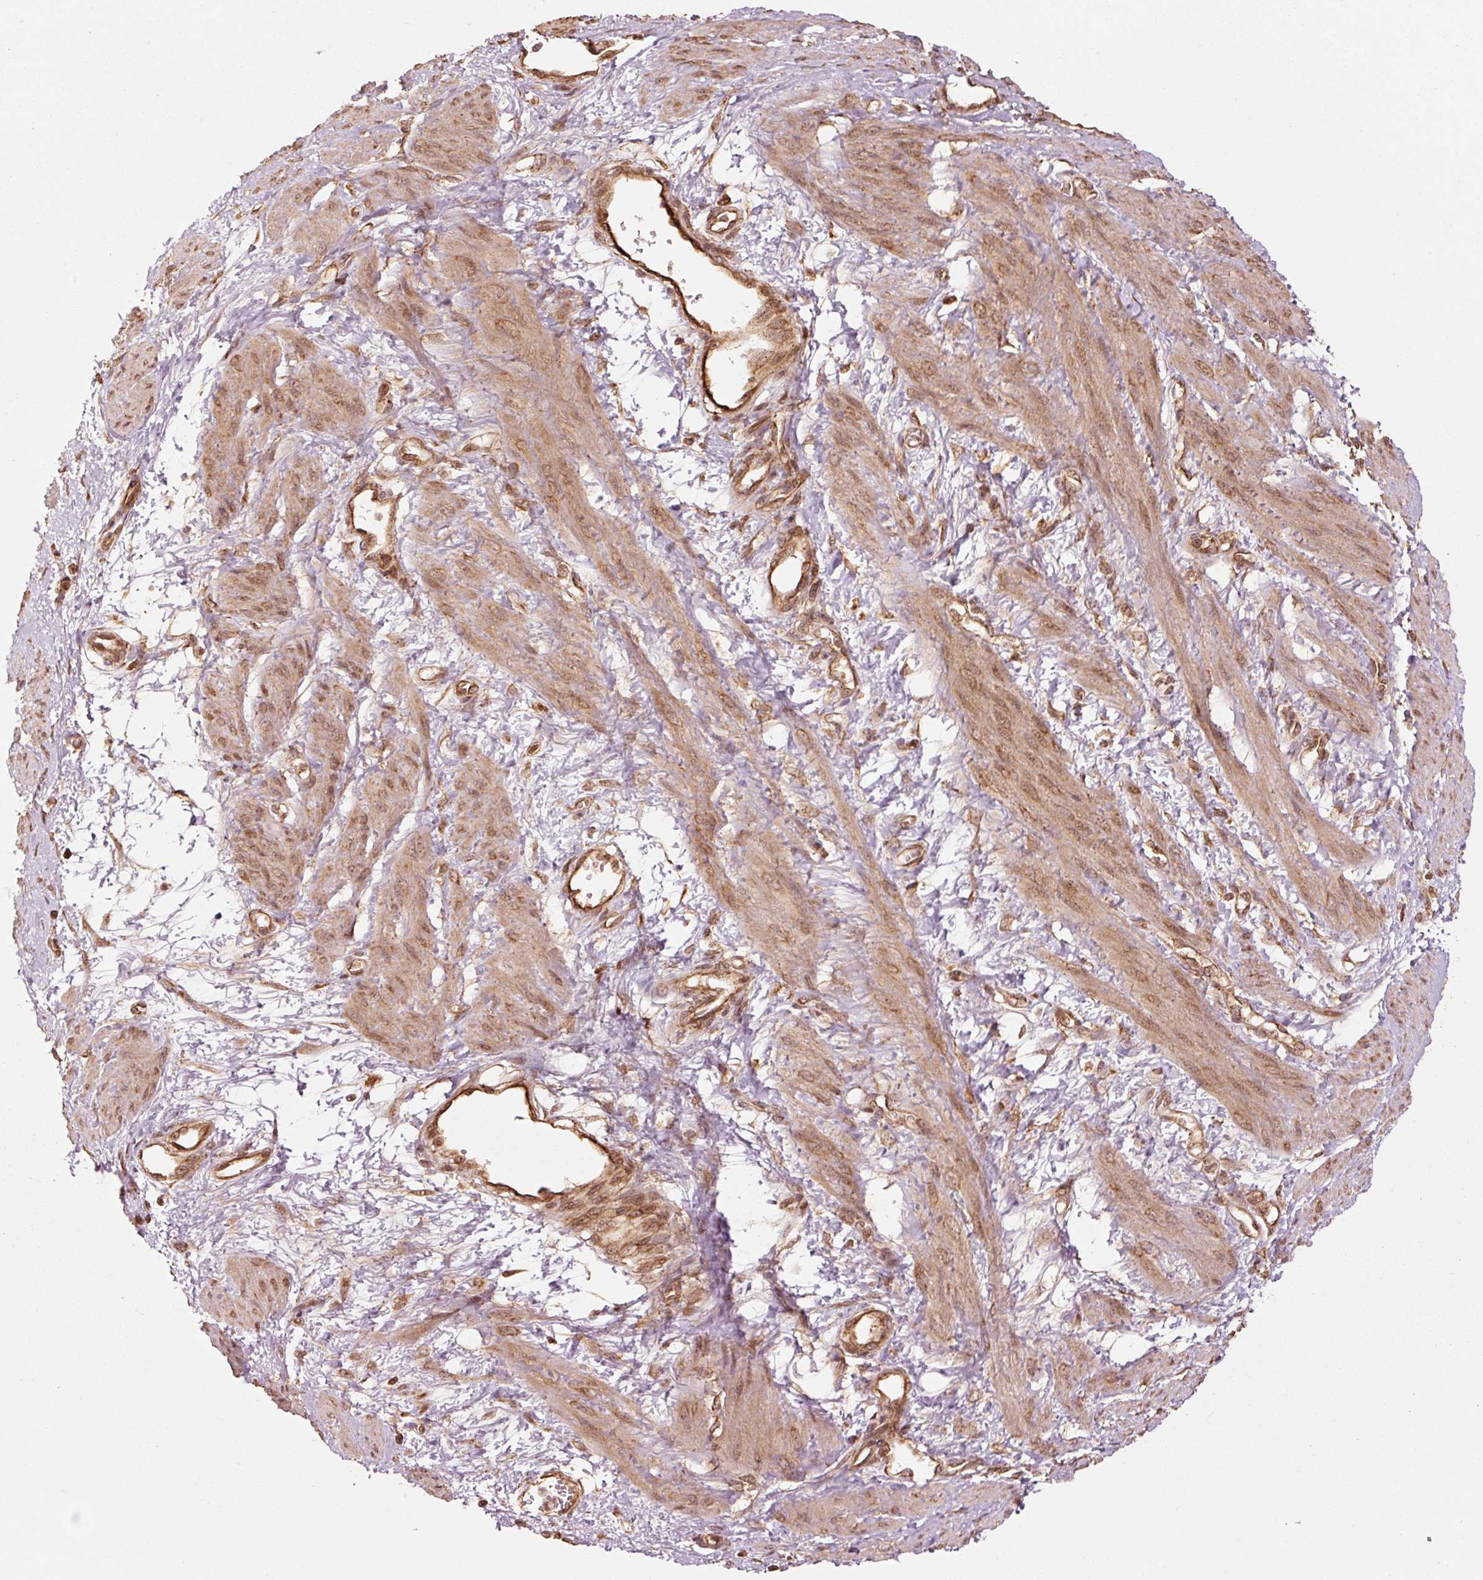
{"staining": {"intensity": "moderate", "quantity": ">75%", "location": "cytoplasmic/membranous,nuclear"}, "tissue": "smooth muscle", "cell_type": "Smooth muscle cells", "image_type": "normal", "snomed": [{"axis": "morphology", "description": "Normal tissue, NOS"}, {"axis": "topography", "description": "Smooth muscle"}, {"axis": "topography", "description": "Uterus"}], "caption": "The photomicrograph shows a brown stain indicating the presence of a protein in the cytoplasmic/membranous,nuclear of smooth muscle cells in smooth muscle.", "gene": "MRPL16", "patient": {"sex": "female", "age": 39}}